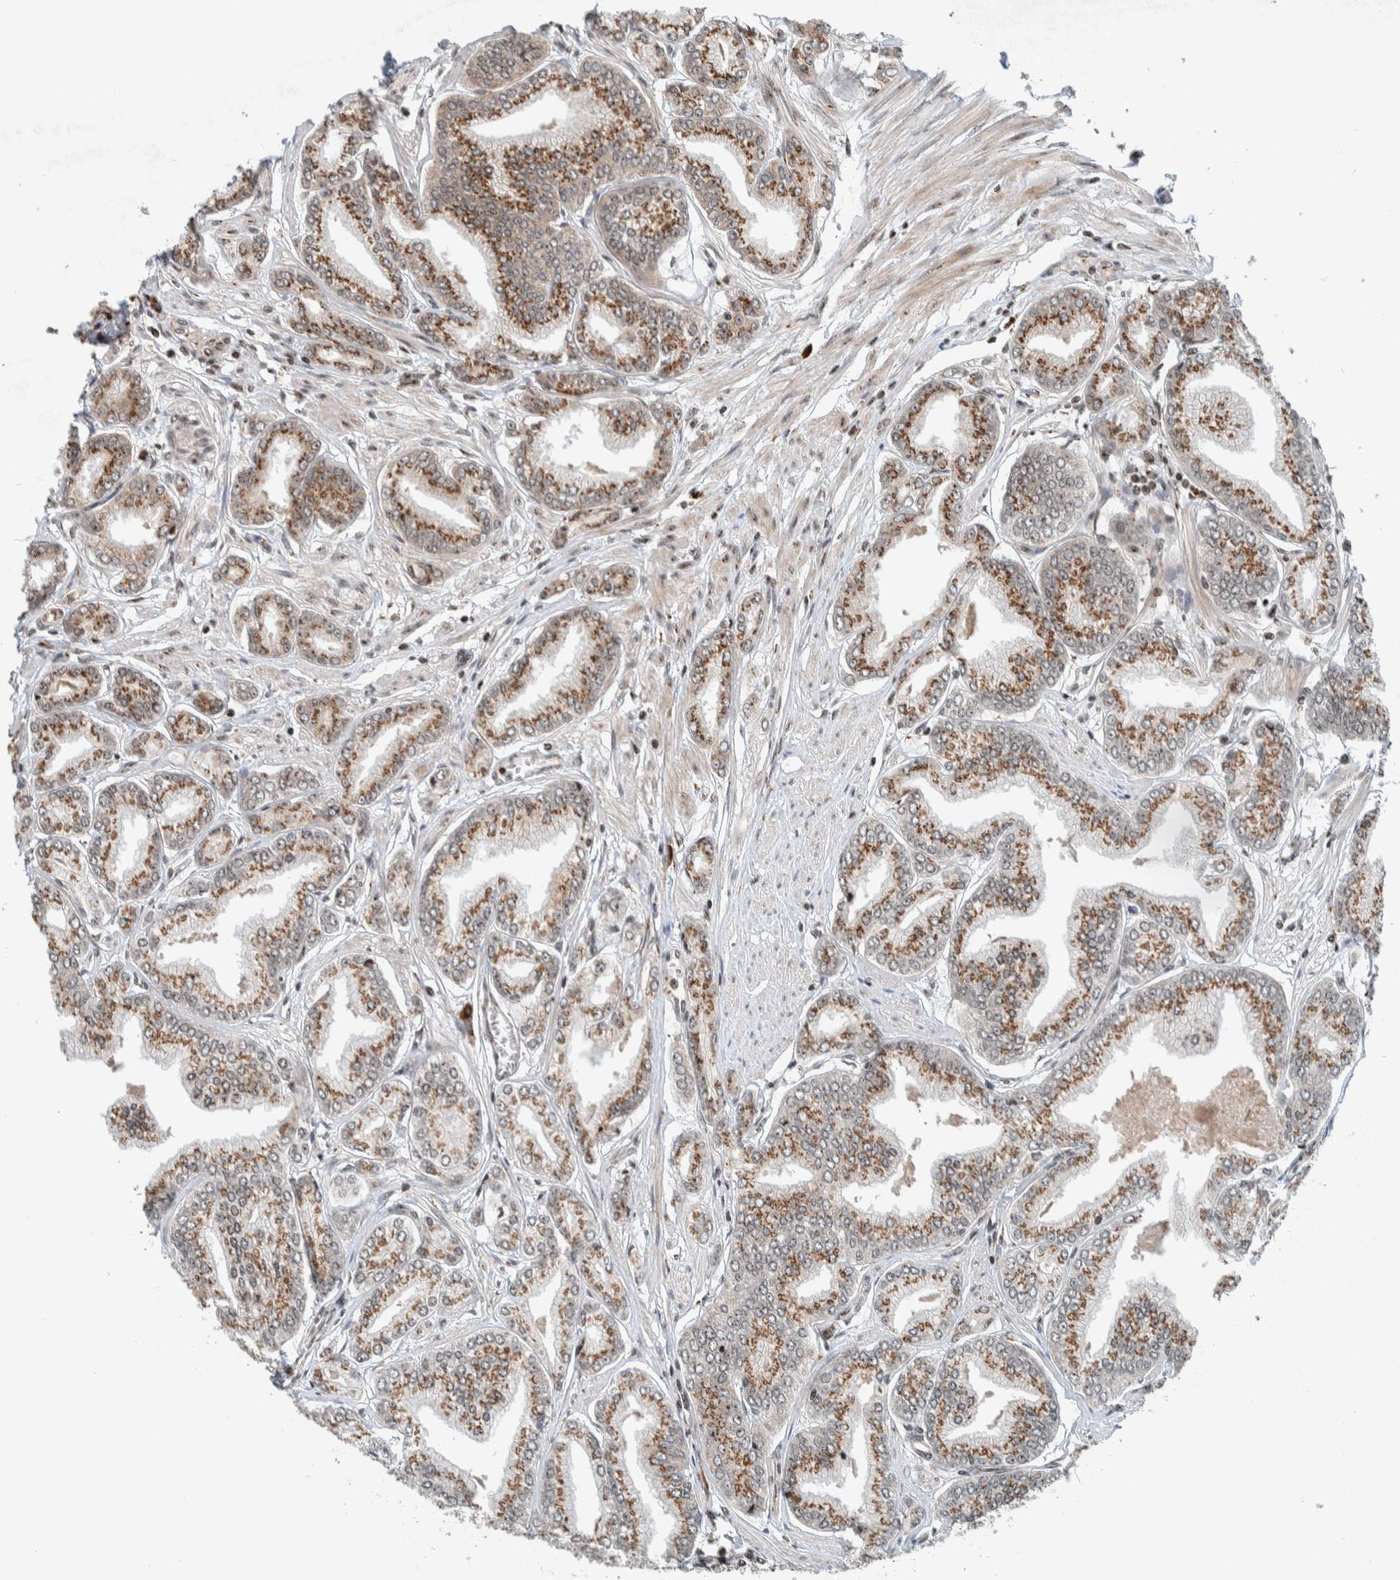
{"staining": {"intensity": "moderate", "quantity": "25%-75%", "location": "cytoplasmic/membranous"}, "tissue": "prostate cancer", "cell_type": "Tumor cells", "image_type": "cancer", "snomed": [{"axis": "morphology", "description": "Adenocarcinoma, Low grade"}, {"axis": "topography", "description": "Prostate"}], "caption": "This is an image of immunohistochemistry staining of prostate cancer (low-grade adenocarcinoma), which shows moderate positivity in the cytoplasmic/membranous of tumor cells.", "gene": "CCDC182", "patient": {"sex": "male", "age": 52}}